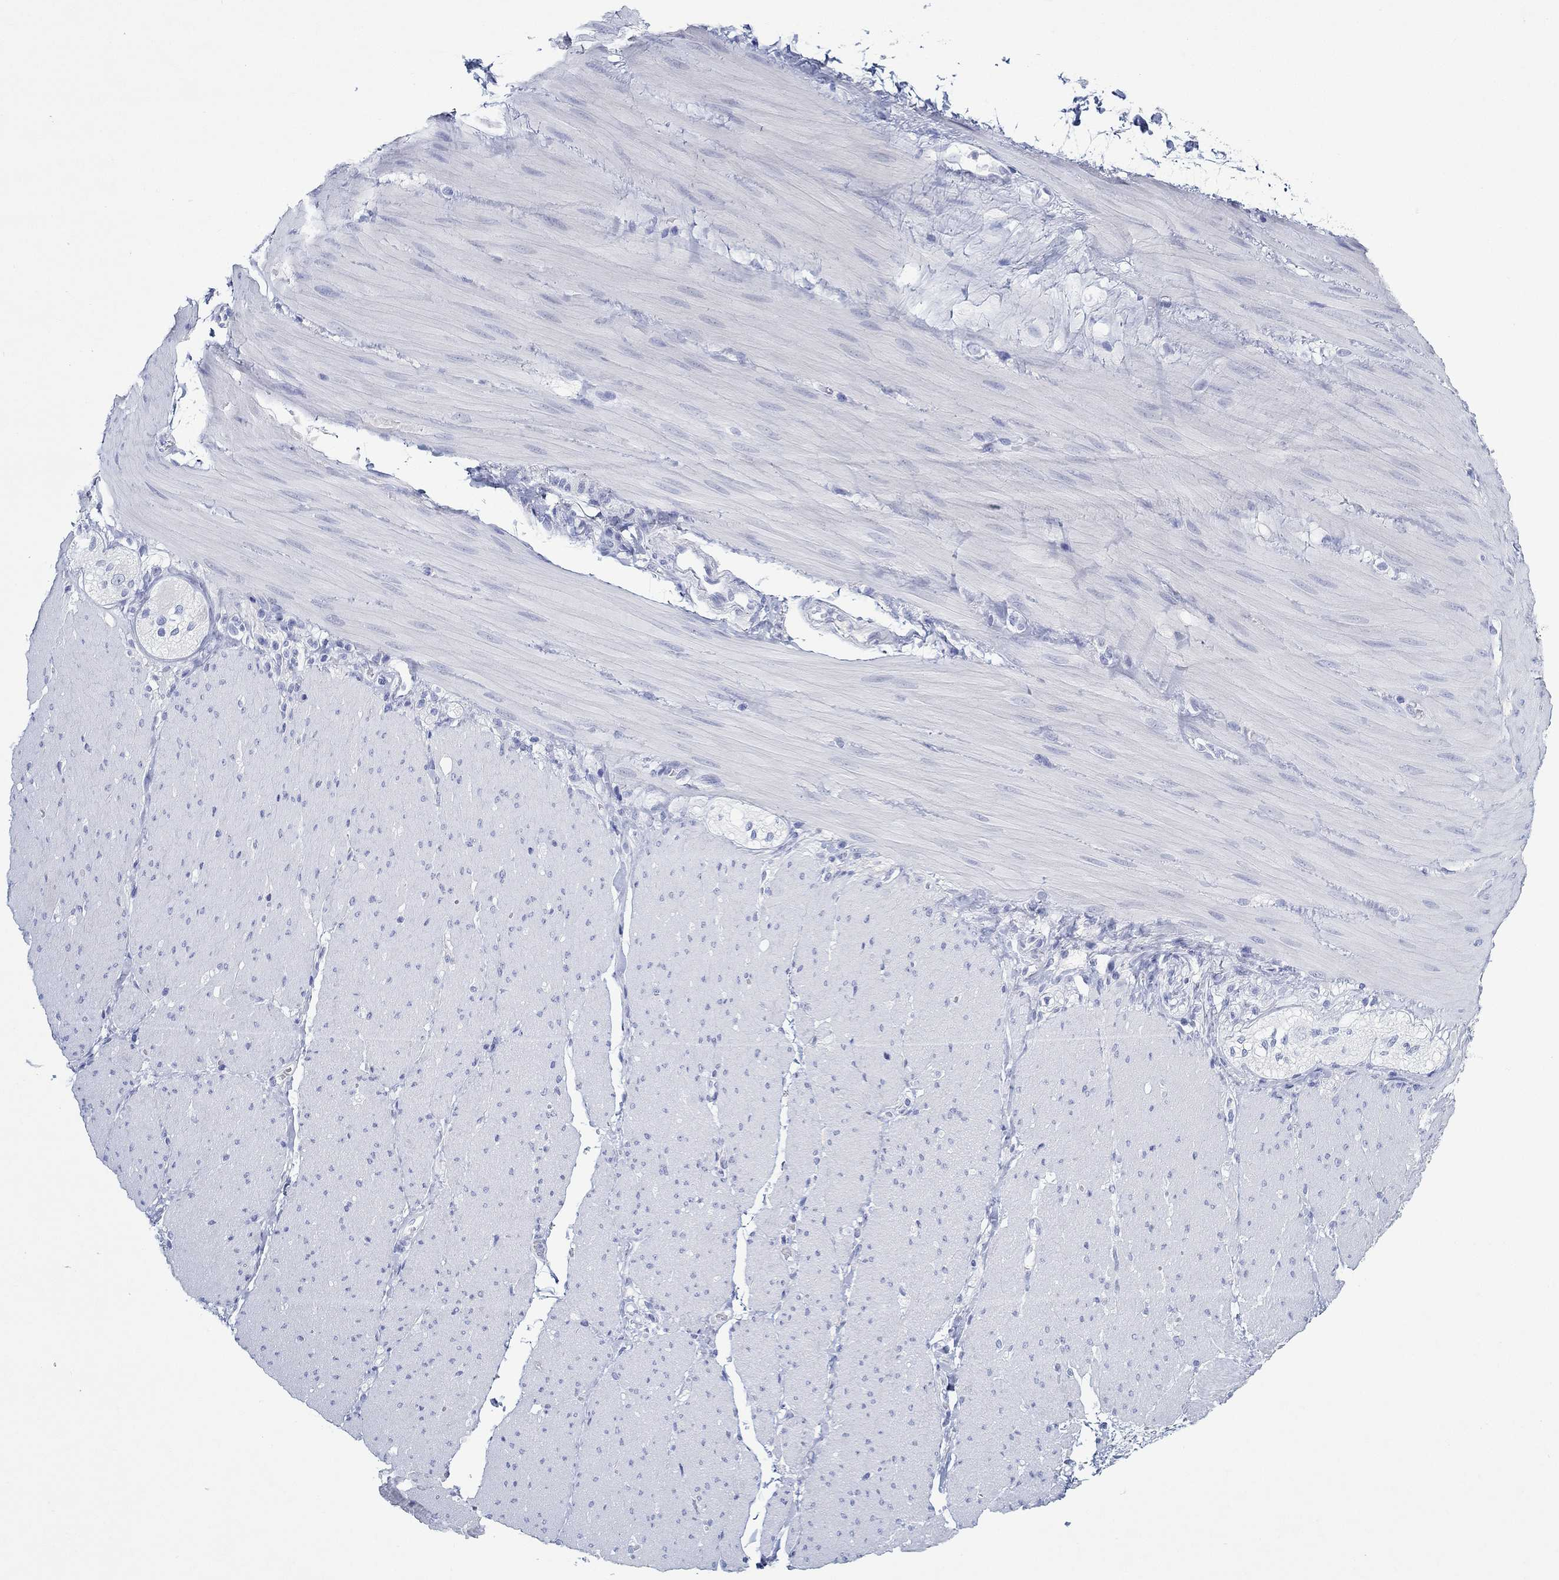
{"staining": {"intensity": "negative", "quantity": "none", "location": "none"}, "tissue": "adipose tissue", "cell_type": "Adipocytes", "image_type": "normal", "snomed": [{"axis": "morphology", "description": "Normal tissue, NOS"}, {"axis": "topography", "description": "Smooth muscle"}, {"axis": "topography", "description": "Duodenum"}, {"axis": "topography", "description": "Peripheral nerve tissue"}], "caption": "Micrograph shows no protein staining in adipocytes of normal adipose tissue. (DAB (3,3'-diaminobenzidine) IHC visualized using brightfield microscopy, high magnification).", "gene": "PAX9", "patient": {"sex": "female", "age": 61}}